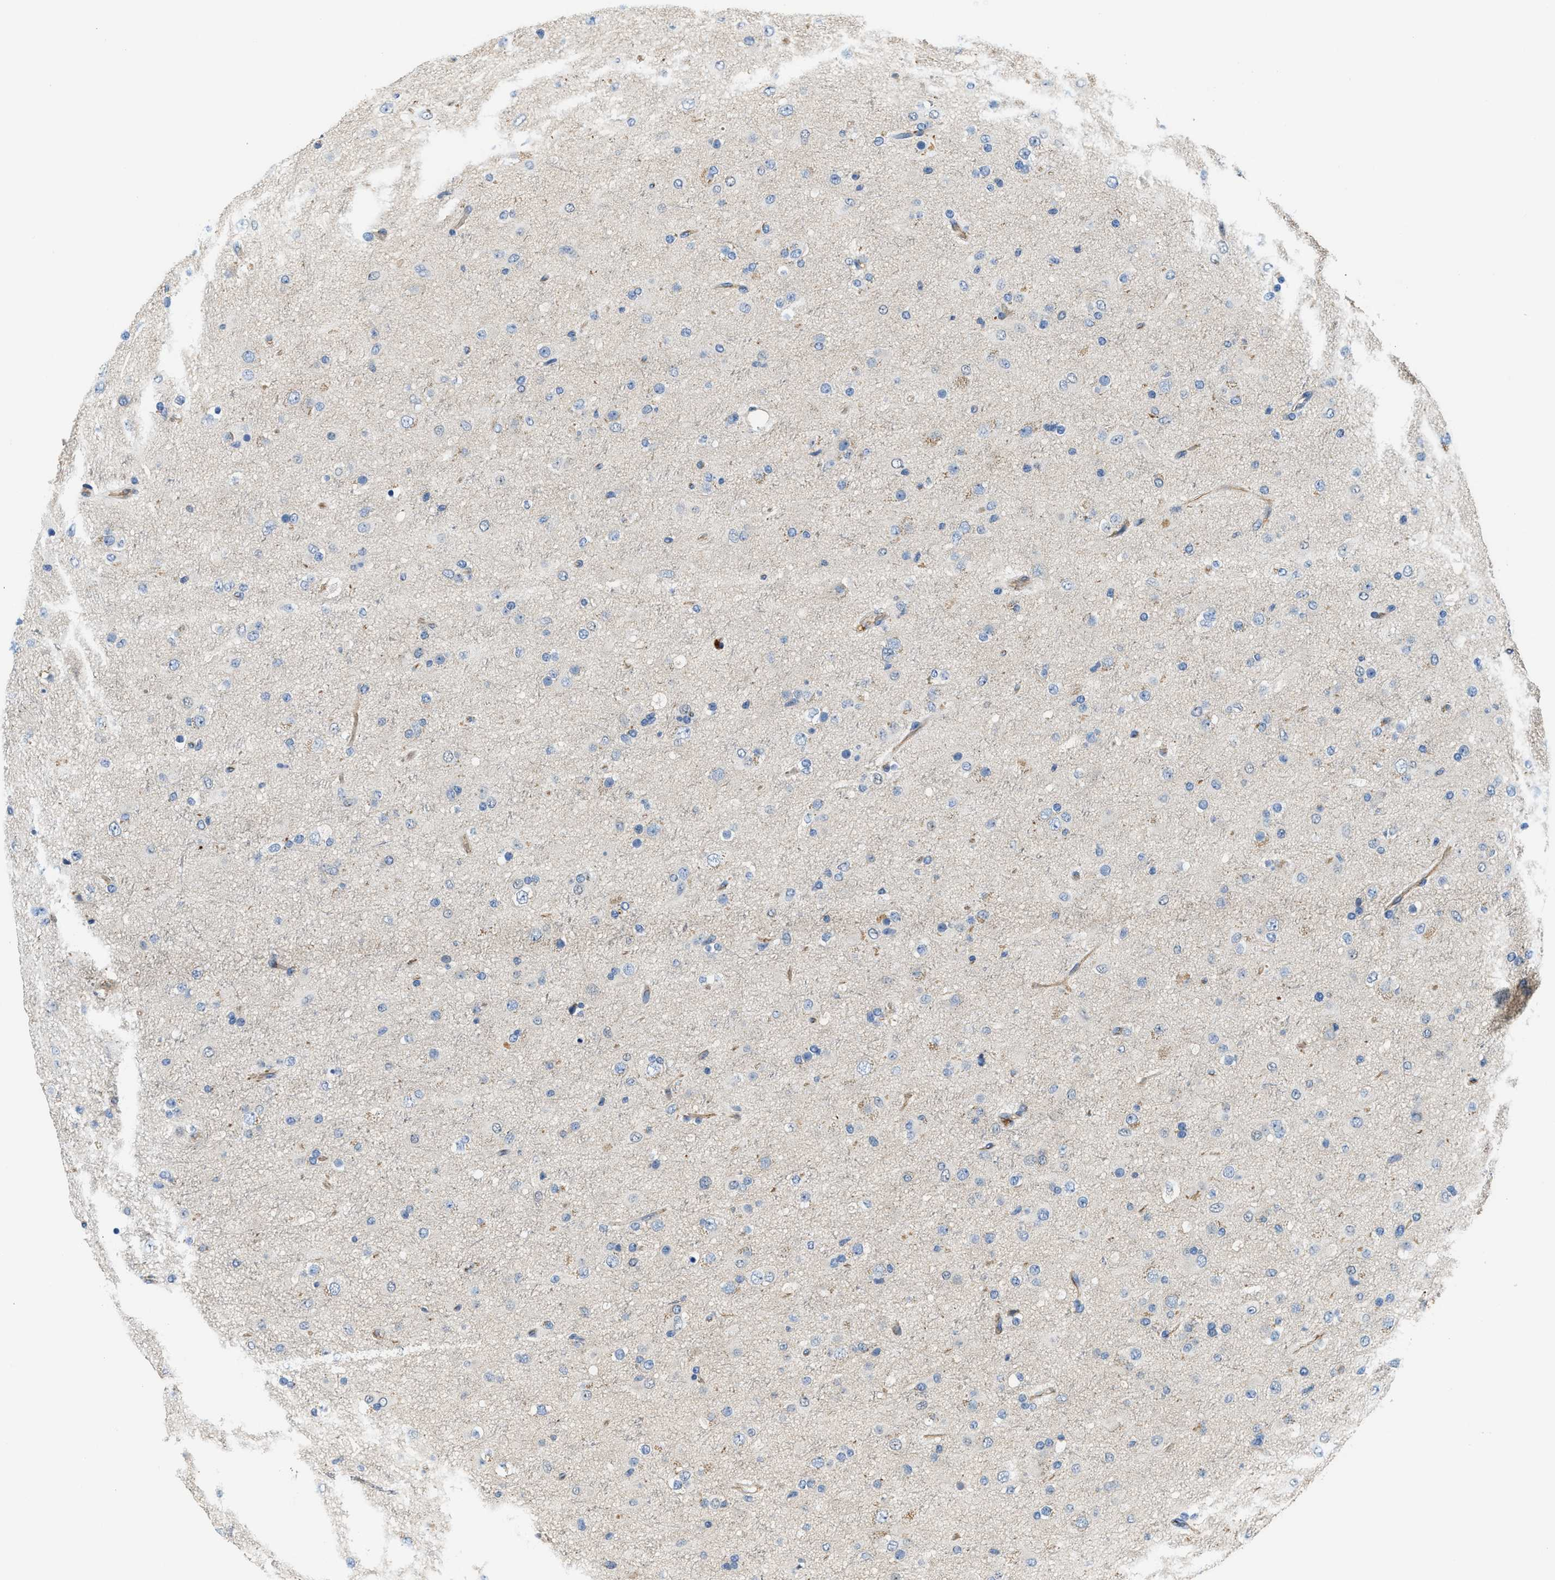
{"staining": {"intensity": "negative", "quantity": "none", "location": "none"}, "tissue": "glioma", "cell_type": "Tumor cells", "image_type": "cancer", "snomed": [{"axis": "morphology", "description": "Glioma, malignant, Low grade"}, {"axis": "topography", "description": "Brain"}], "caption": "A photomicrograph of human glioma is negative for staining in tumor cells.", "gene": "MYO1G", "patient": {"sex": "male", "age": 65}}